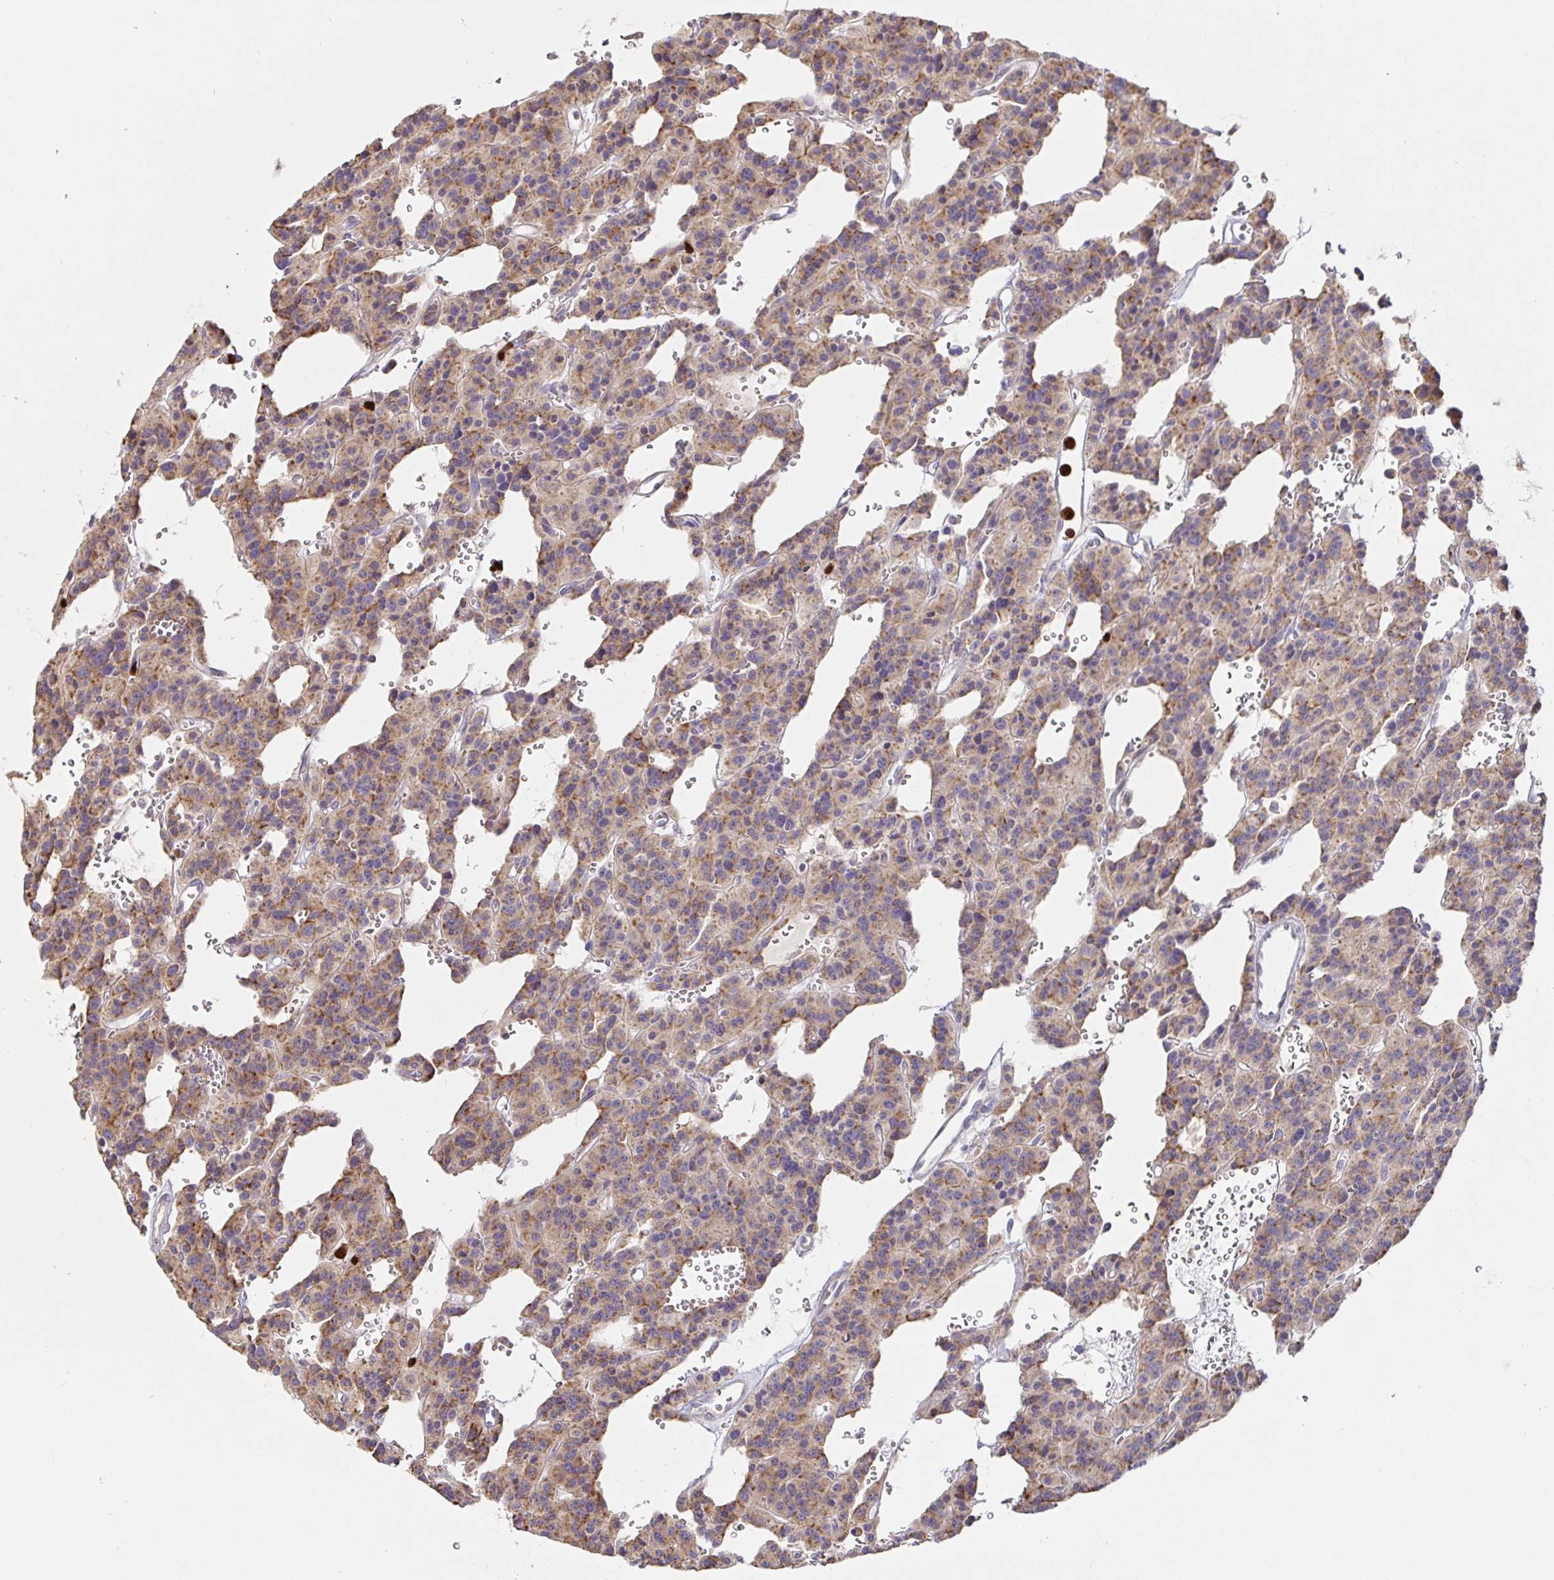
{"staining": {"intensity": "weak", "quantity": ">75%", "location": "cytoplasmic/membranous"}, "tissue": "carcinoid", "cell_type": "Tumor cells", "image_type": "cancer", "snomed": [{"axis": "morphology", "description": "Carcinoid, malignant, NOS"}, {"axis": "topography", "description": "Lung"}], "caption": "A brown stain highlights weak cytoplasmic/membranous staining of a protein in human carcinoid (malignant) tumor cells. The protein of interest is shown in brown color, while the nuclei are stained blue.", "gene": "PDPK1", "patient": {"sex": "female", "age": 71}}